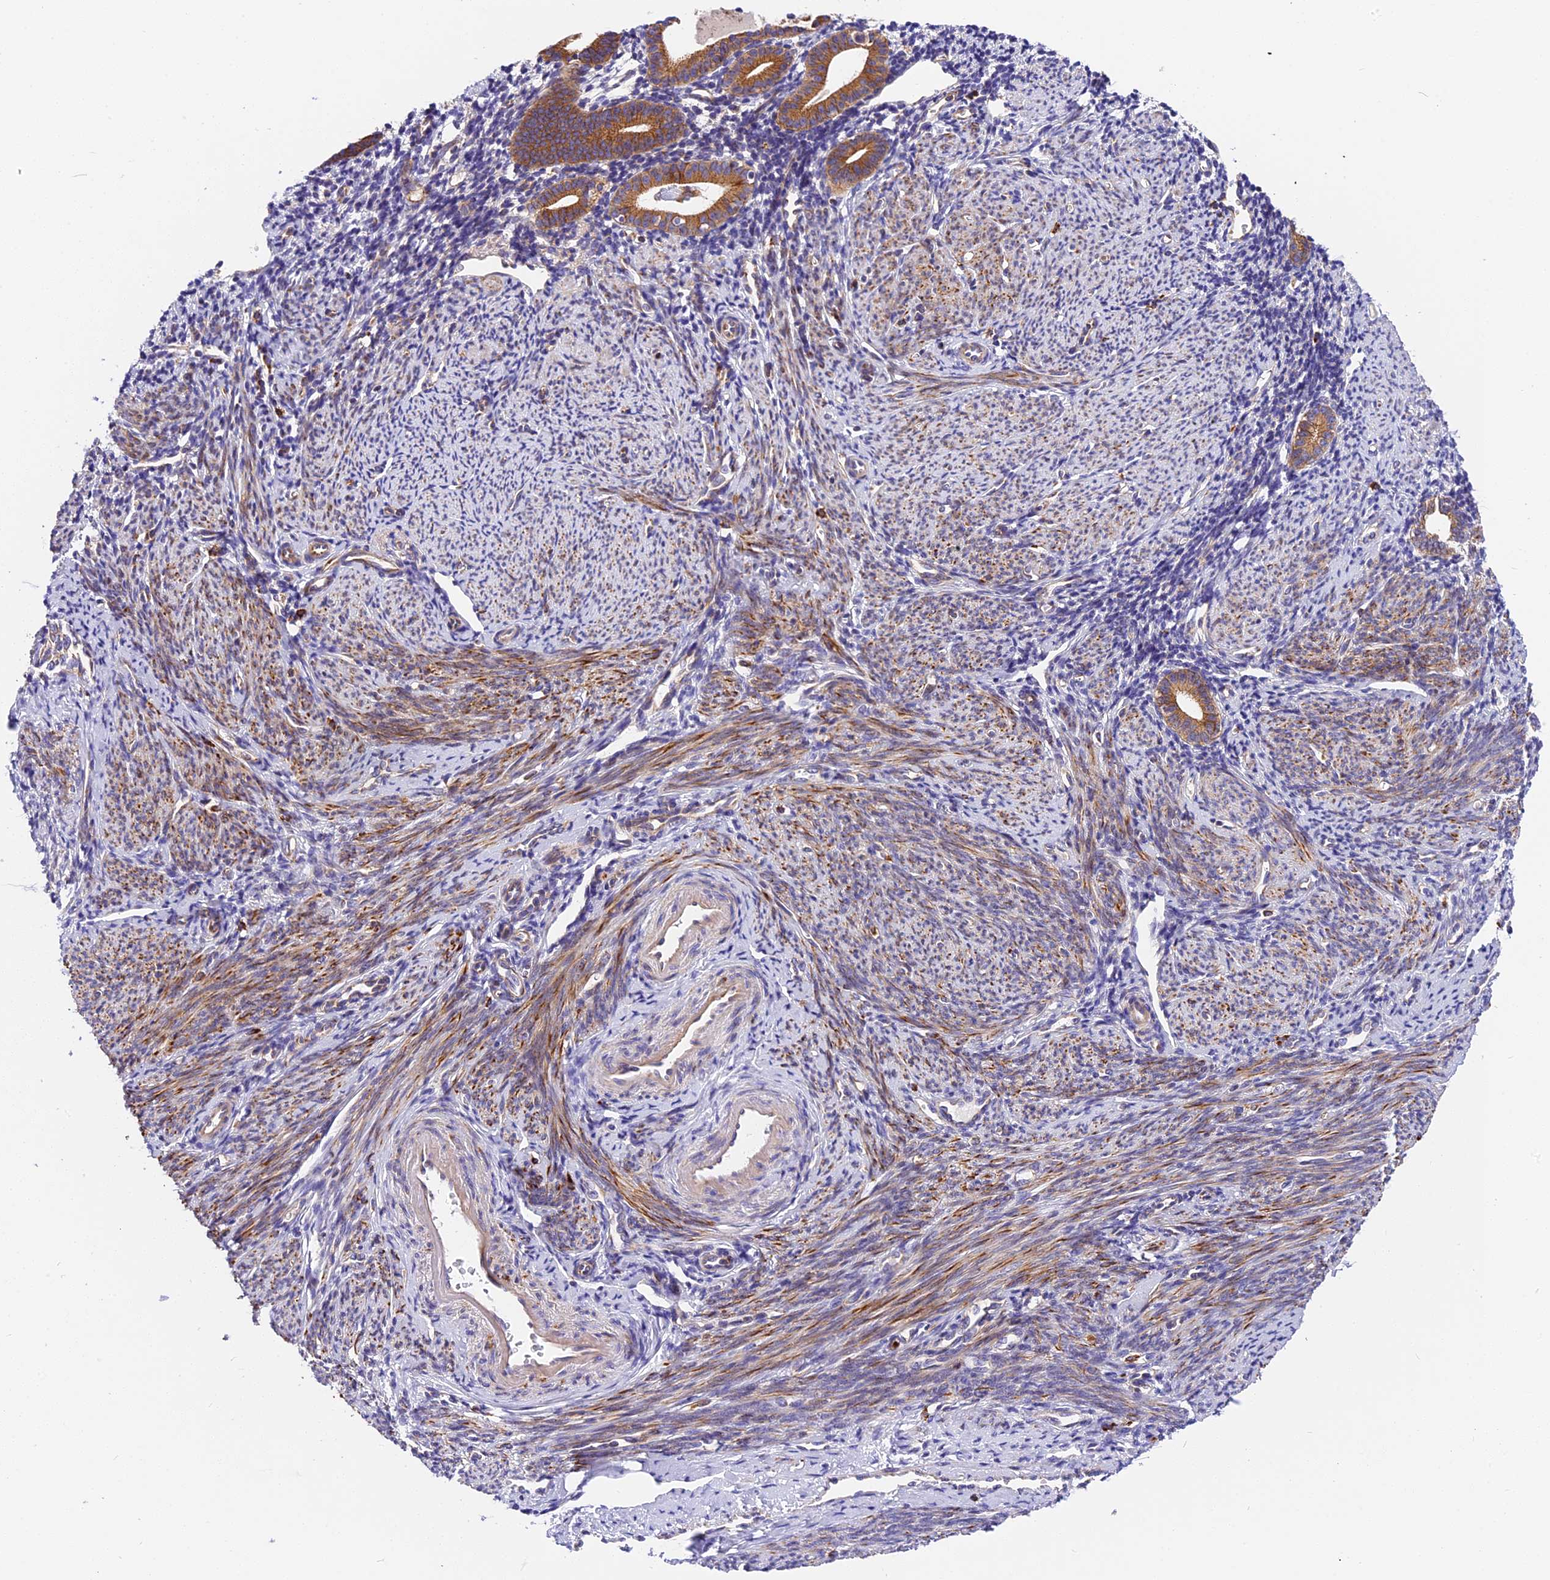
{"staining": {"intensity": "negative", "quantity": "none", "location": "none"}, "tissue": "endometrium", "cell_type": "Cells in endometrial stroma", "image_type": "normal", "snomed": [{"axis": "morphology", "description": "Normal tissue, NOS"}, {"axis": "topography", "description": "Endometrium"}], "caption": "Cells in endometrial stroma show no significant protein expression in unremarkable endometrium. (DAB IHC visualized using brightfield microscopy, high magnification).", "gene": "MRAS", "patient": {"sex": "female", "age": 56}}